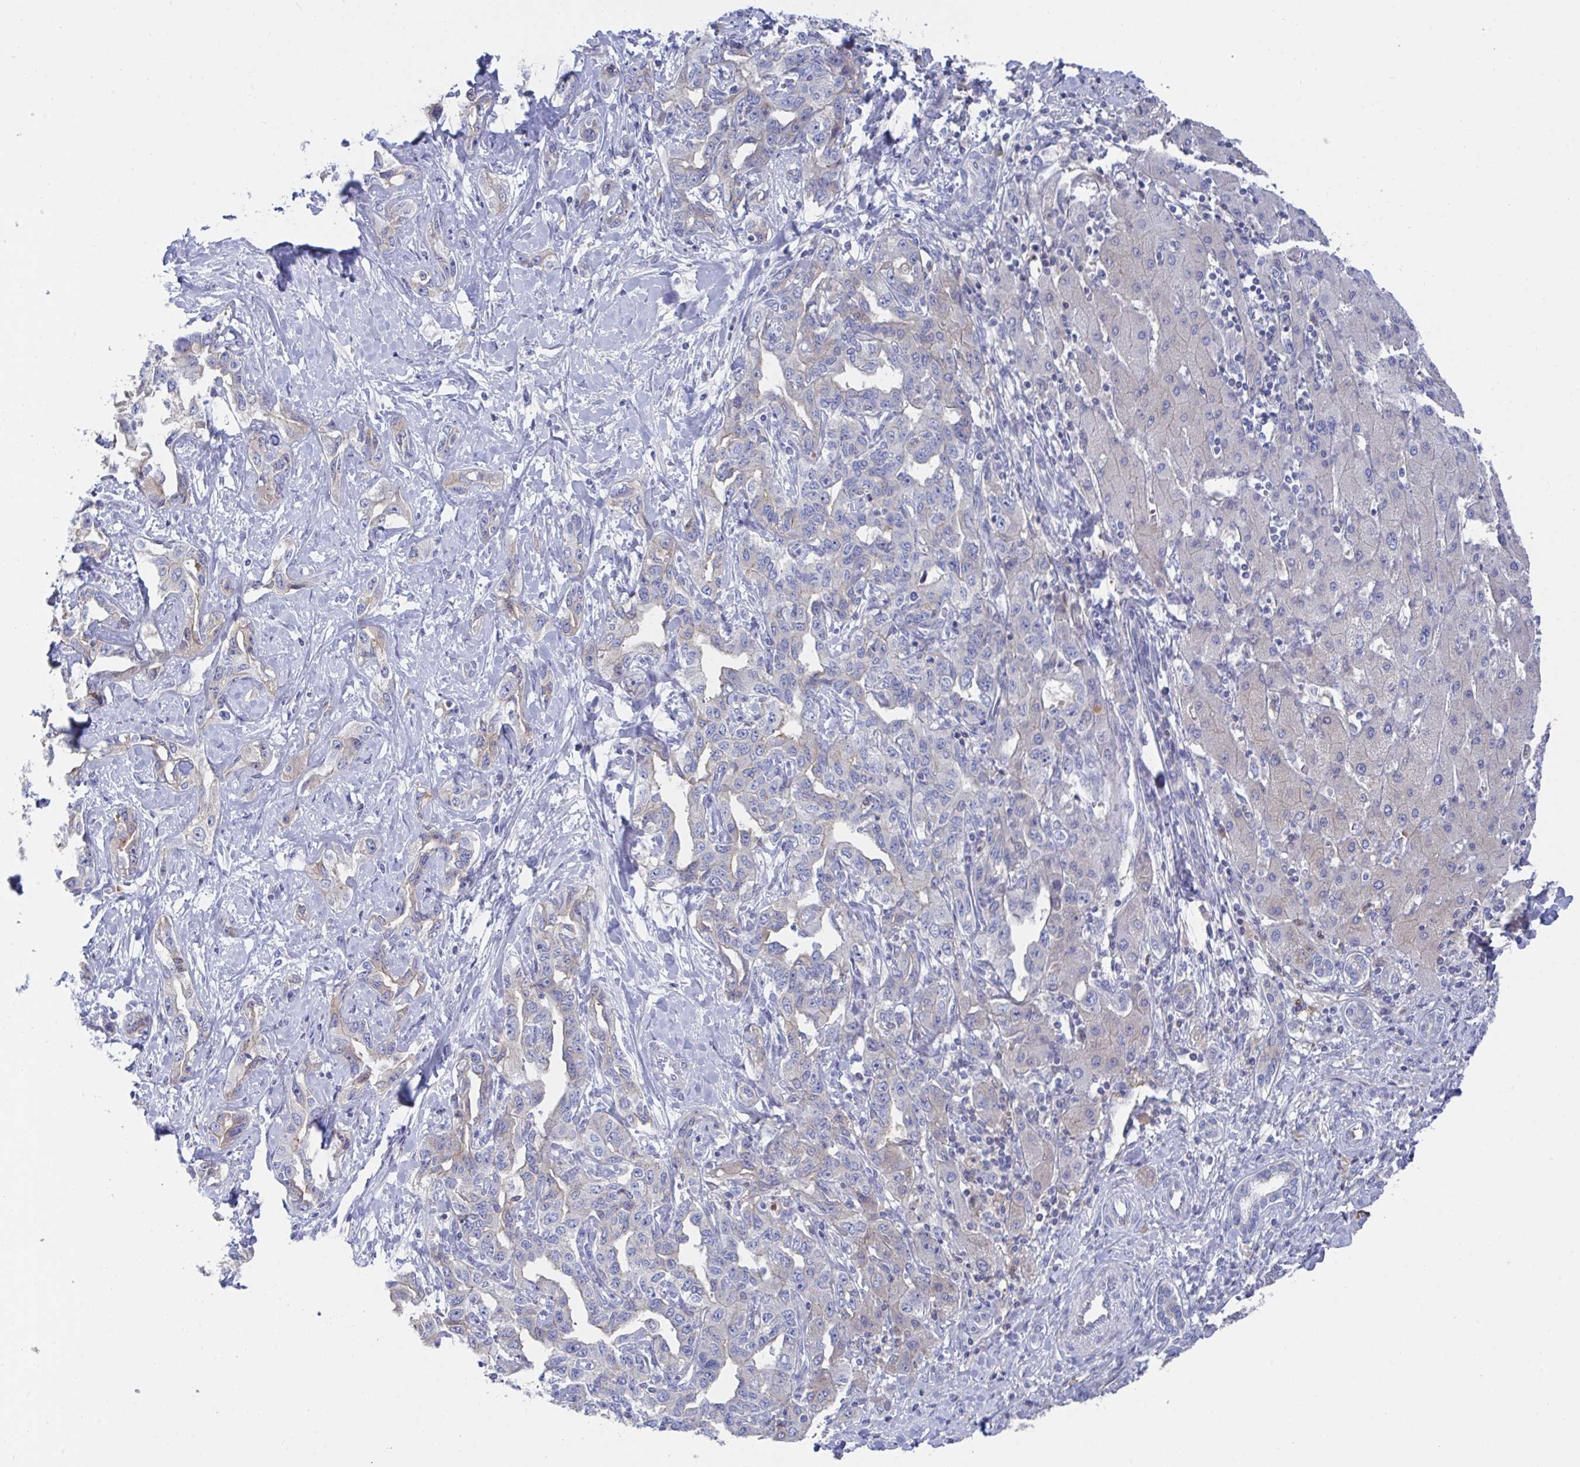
{"staining": {"intensity": "negative", "quantity": "none", "location": "none"}, "tissue": "liver cancer", "cell_type": "Tumor cells", "image_type": "cancer", "snomed": [{"axis": "morphology", "description": "Cholangiocarcinoma"}, {"axis": "topography", "description": "Liver"}], "caption": "This is an immunohistochemistry photomicrograph of liver cancer. There is no expression in tumor cells.", "gene": "TNFAIP6", "patient": {"sex": "male", "age": 59}}